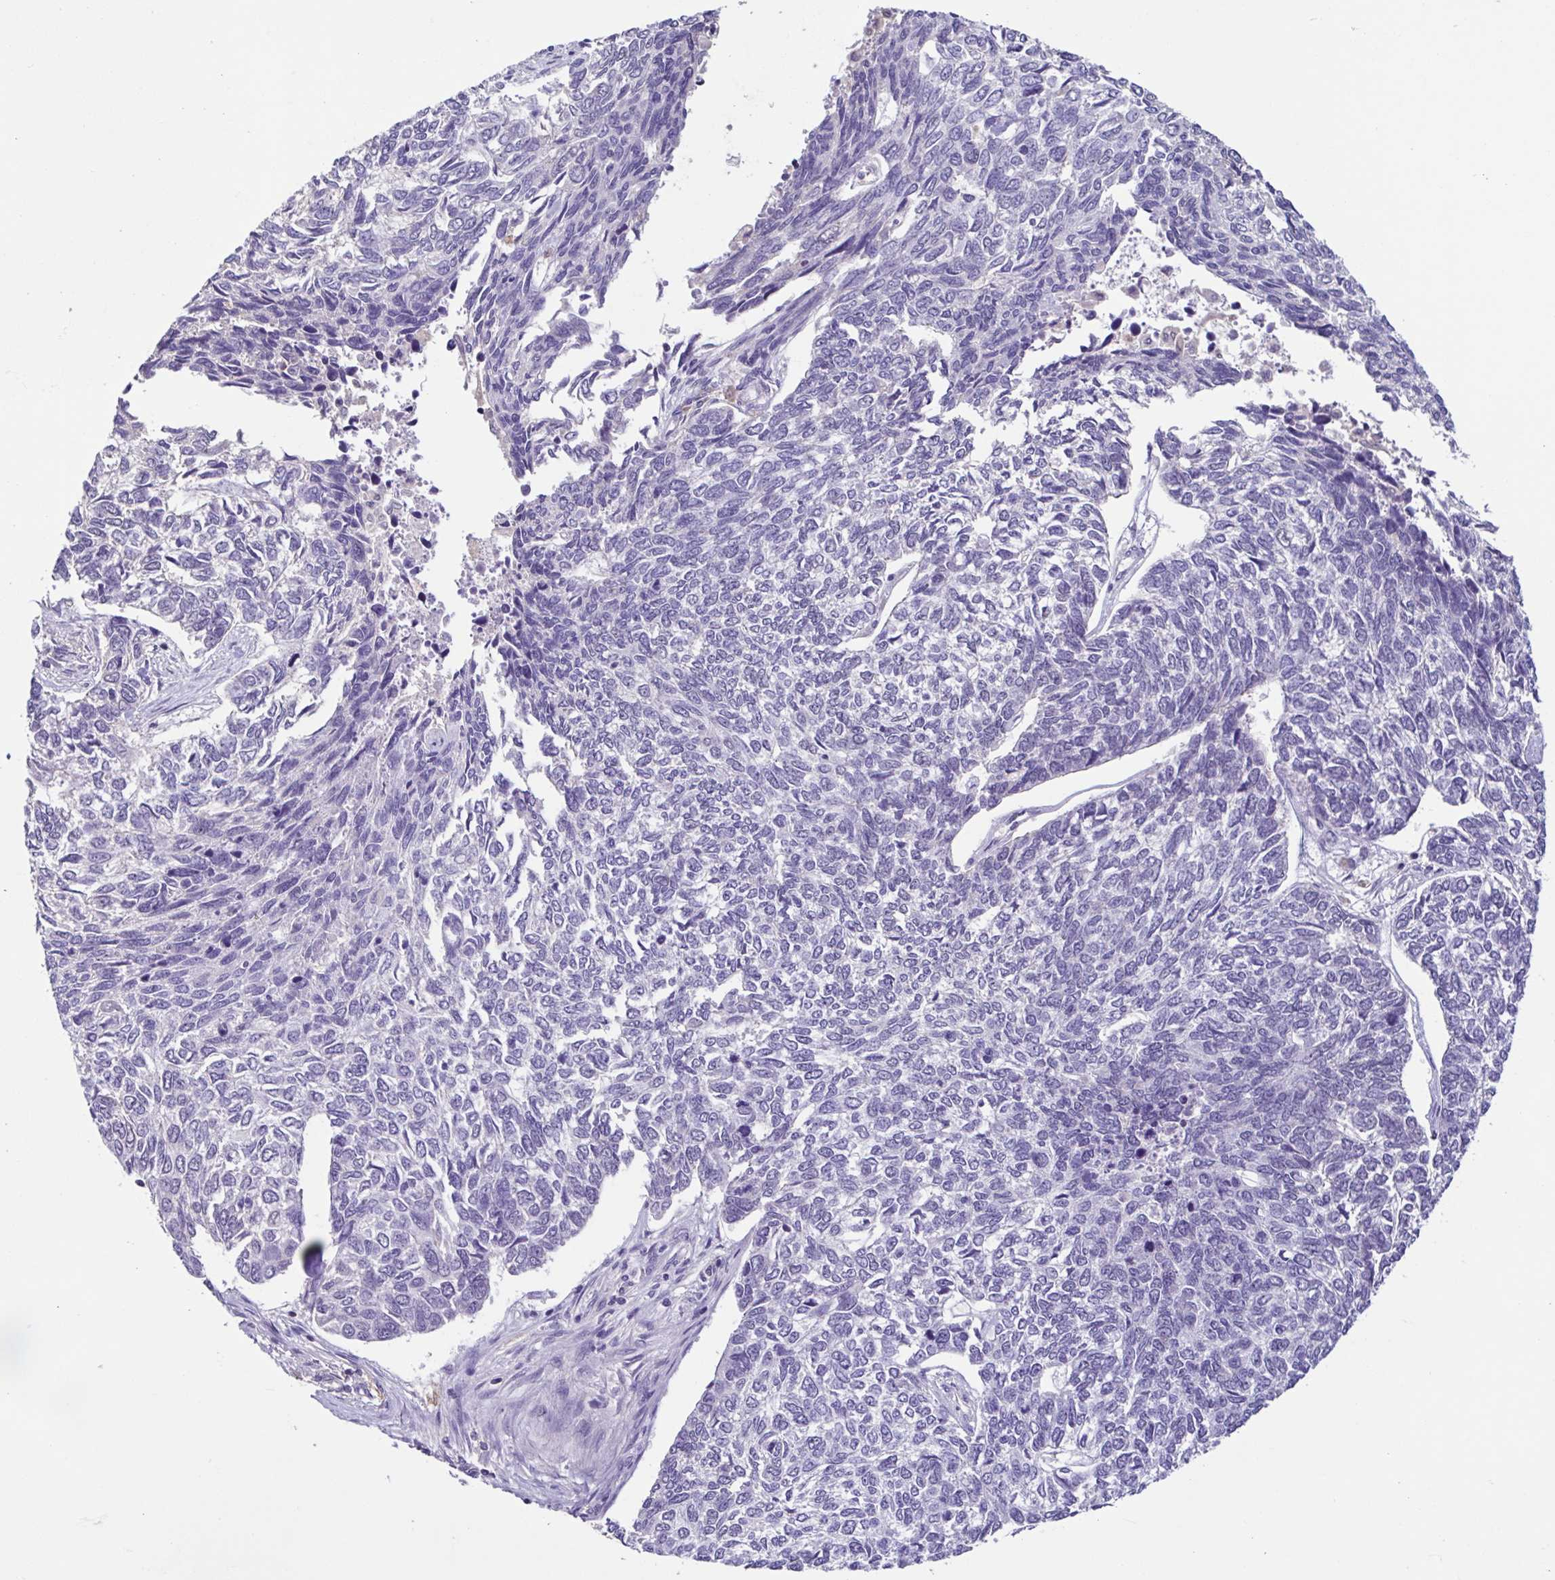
{"staining": {"intensity": "negative", "quantity": "none", "location": "none"}, "tissue": "skin cancer", "cell_type": "Tumor cells", "image_type": "cancer", "snomed": [{"axis": "morphology", "description": "Basal cell carcinoma"}, {"axis": "topography", "description": "Skin"}], "caption": "Immunohistochemistry (IHC) photomicrograph of neoplastic tissue: human basal cell carcinoma (skin) stained with DAB reveals no significant protein expression in tumor cells.", "gene": "ACTRT3", "patient": {"sex": "female", "age": 65}}